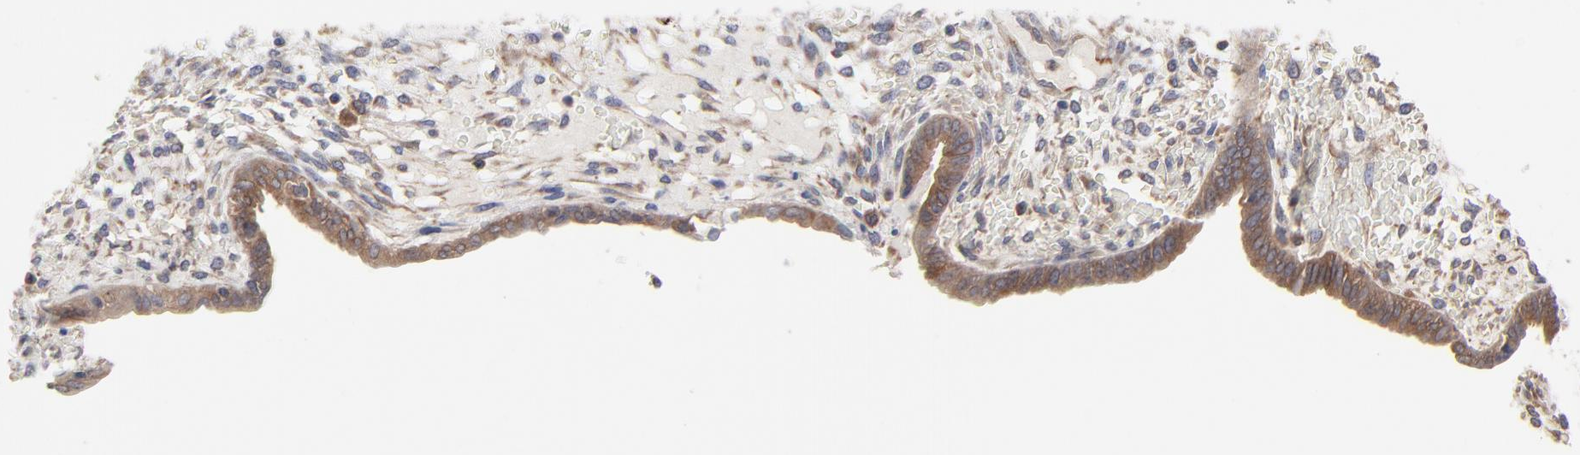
{"staining": {"intensity": "moderate", "quantity": "25%-75%", "location": "cytoplasmic/membranous"}, "tissue": "endometrium", "cell_type": "Cells in endometrial stroma", "image_type": "normal", "snomed": [{"axis": "morphology", "description": "Normal tissue, NOS"}, {"axis": "topography", "description": "Endometrium"}], "caption": "This is a micrograph of IHC staining of normal endometrium, which shows moderate staining in the cytoplasmic/membranous of cells in endometrial stroma.", "gene": "RAB9A", "patient": {"sex": "female", "age": 42}}